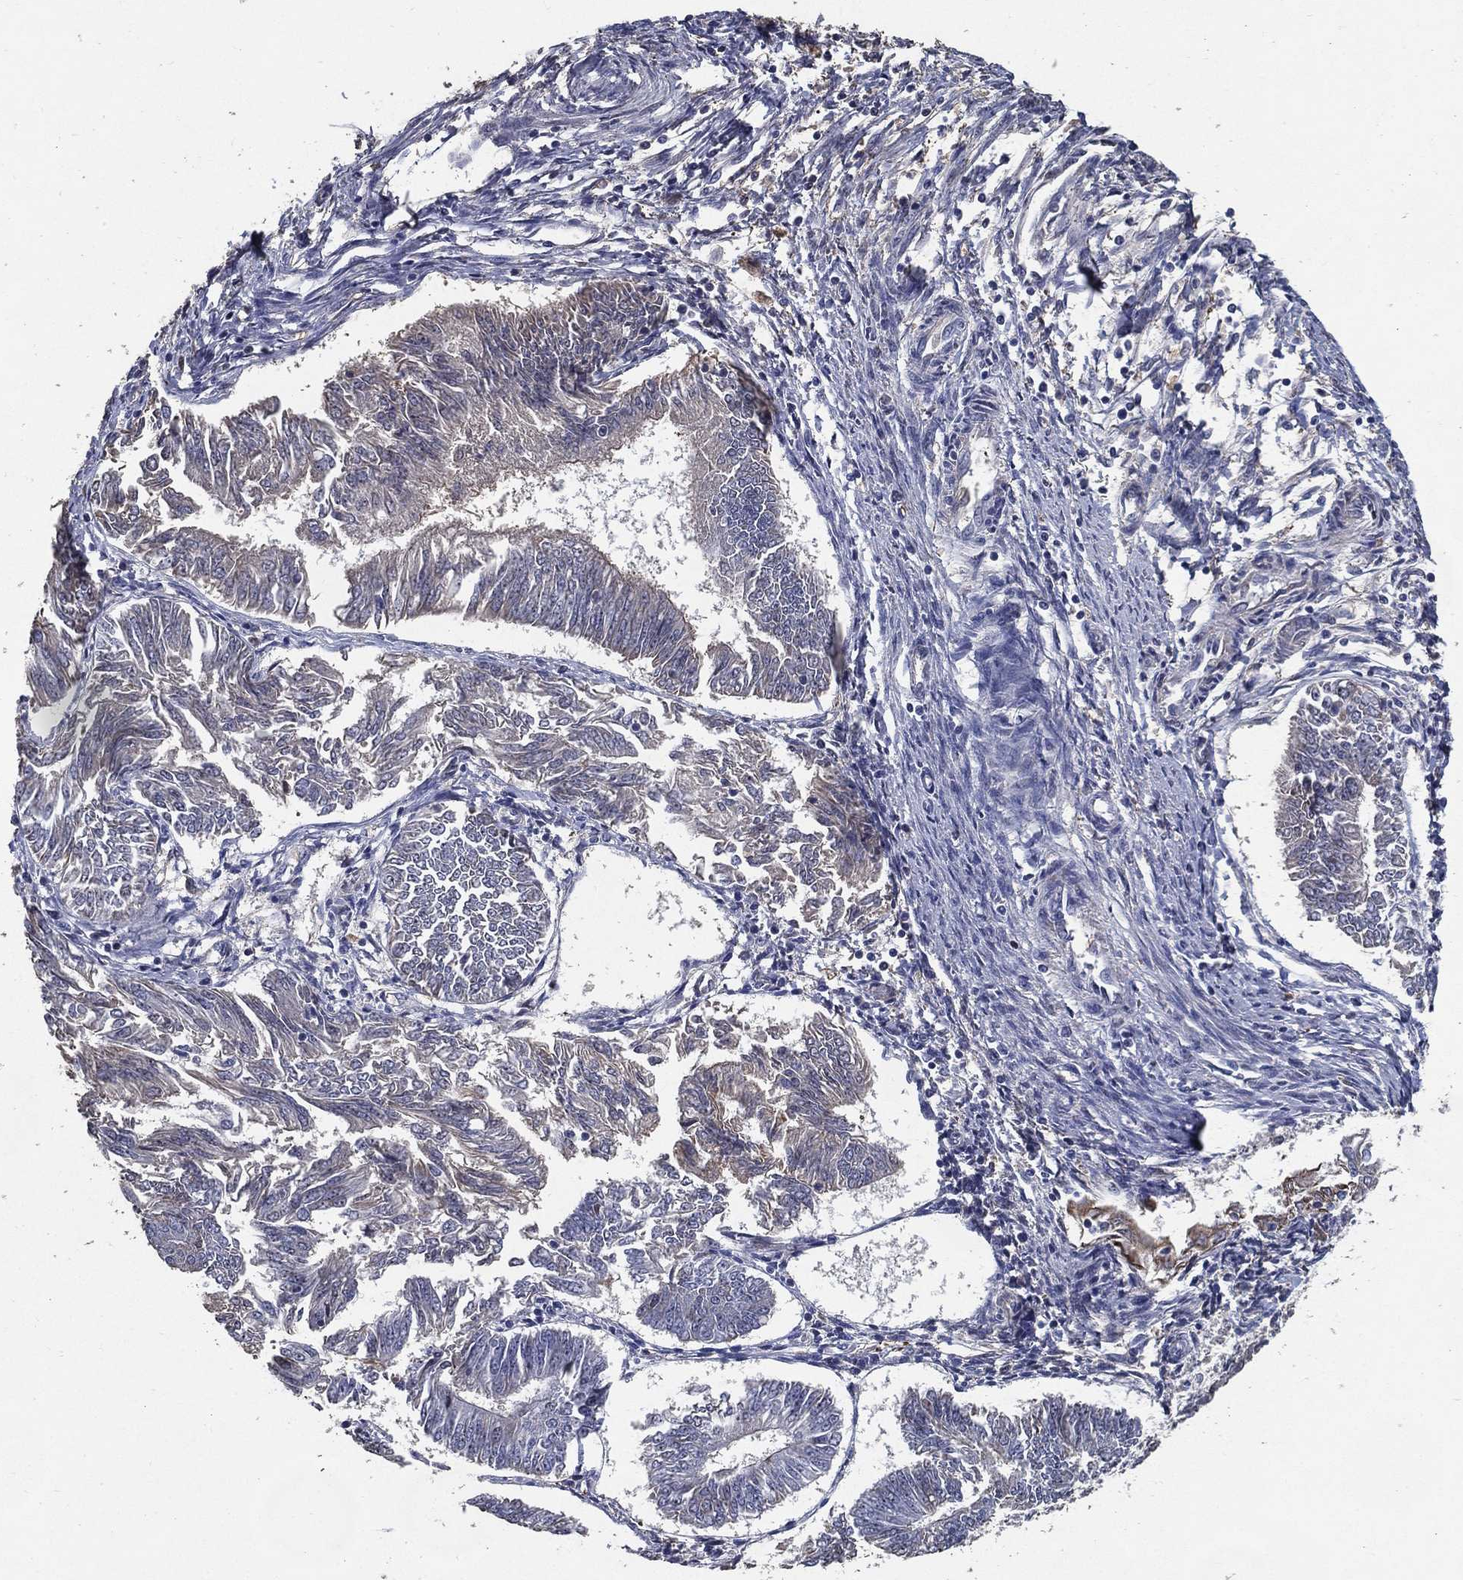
{"staining": {"intensity": "negative", "quantity": "none", "location": "none"}, "tissue": "endometrial cancer", "cell_type": "Tumor cells", "image_type": "cancer", "snomed": [{"axis": "morphology", "description": "Adenocarcinoma, NOS"}, {"axis": "topography", "description": "Endometrium"}], "caption": "DAB (3,3'-diaminobenzidine) immunohistochemical staining of adenocarcinoma (endometrial) demonstrates no significant expression in tumor cells. (Brightfield microscopy of DAB IHC at high magnification).", "gene": "EFNA1", "patient": {"sex": "female", "age": 58}}